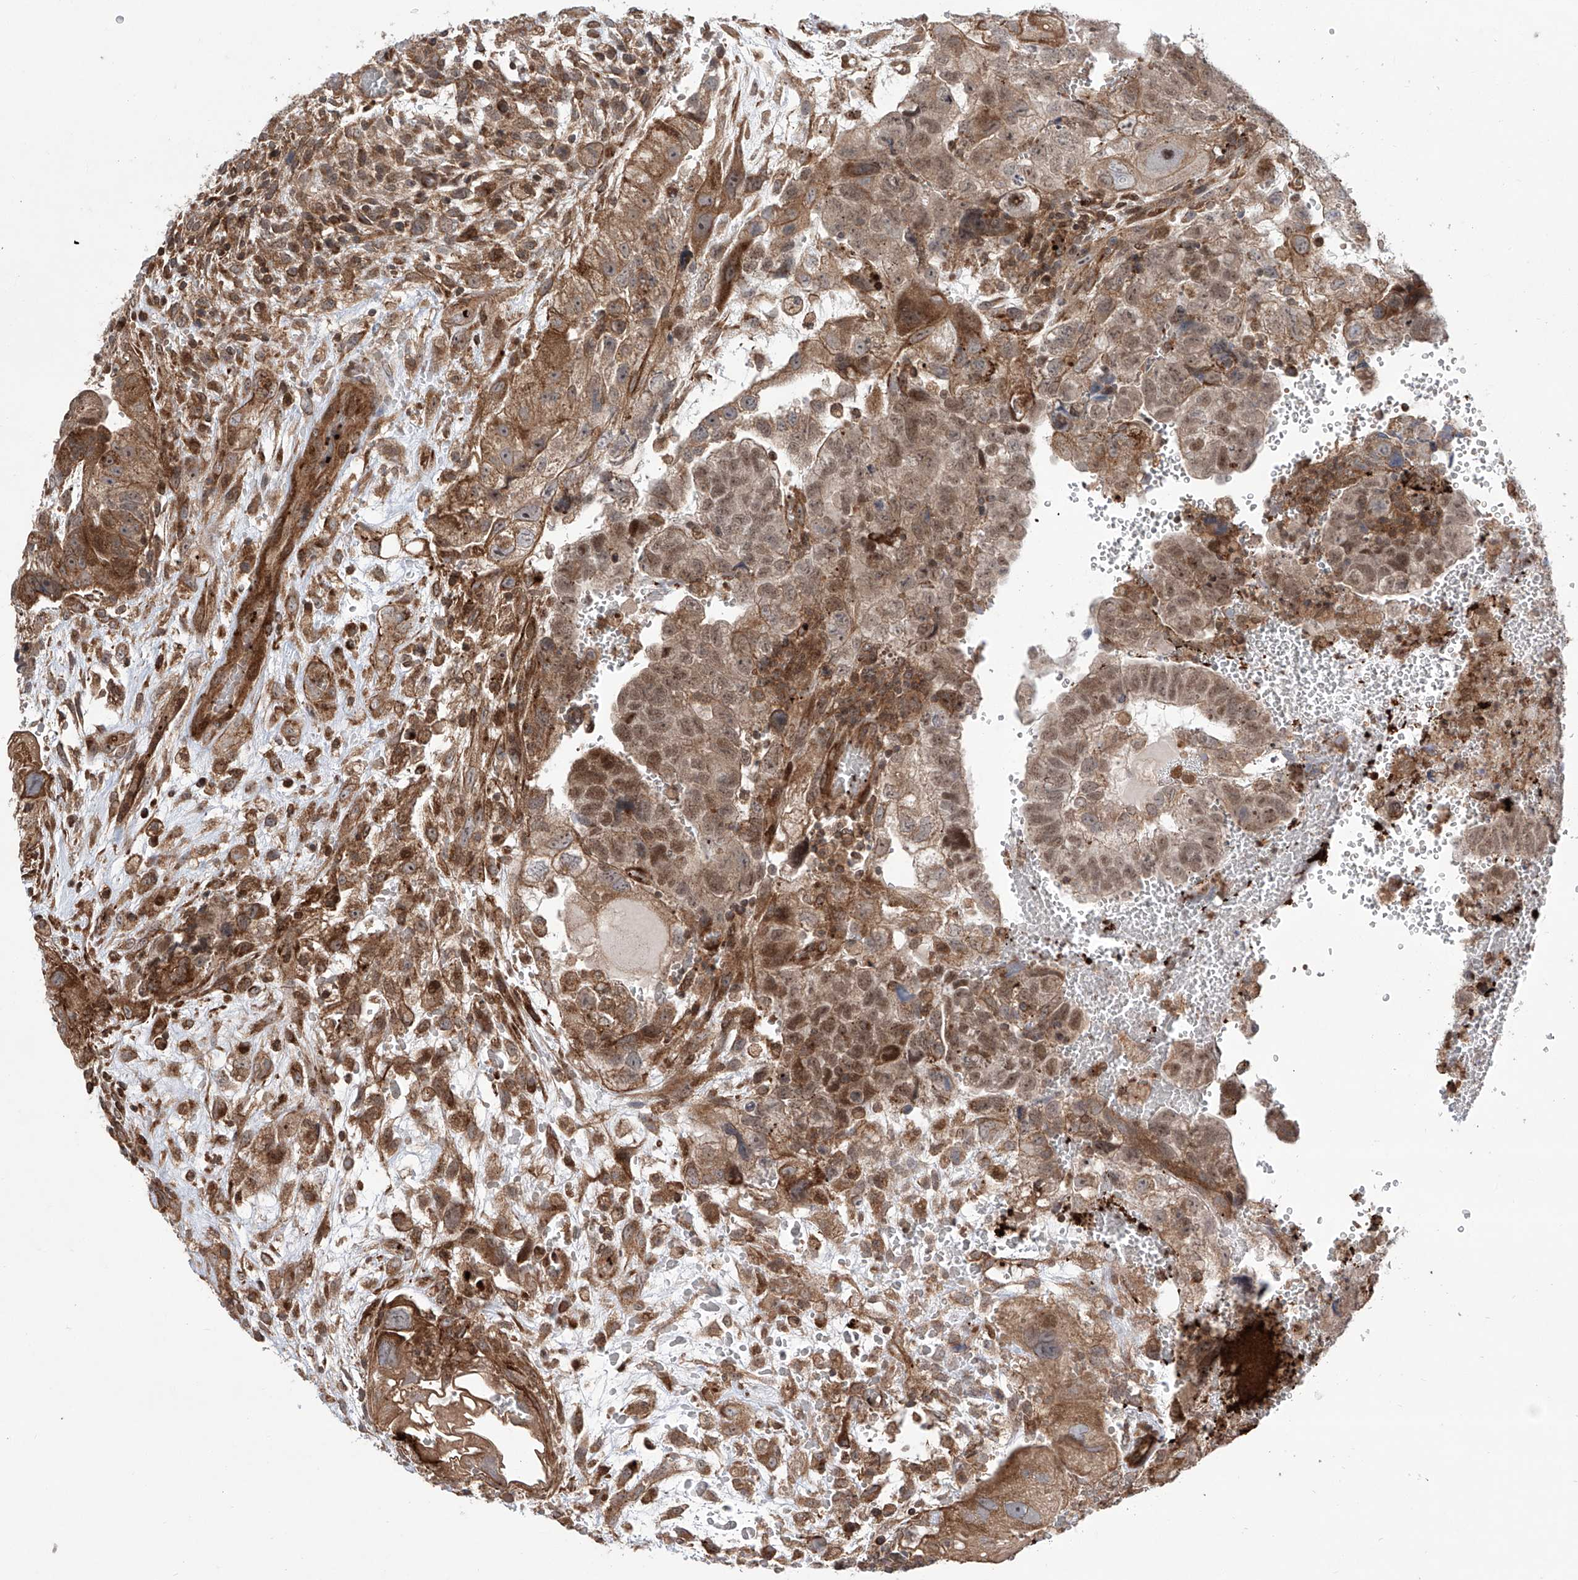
{"staining": {"intensity": "moderate", "quantity": "25%-75%", "location": "cytoplasmic/membranous,nuclear"}, "tissue": "testis cancer", "cell_type": "Tumor cells", "image_type": "cancer", "snomed": [{"axis": "morphology", "description": "Carcinoma, Embryonal, NOS"}, {"axis": "topography", "description": "Testis"}], "caption": "The histopathology image exhibits immunohistochemical staining of testis embryonal carcinoma. There is moderate cytoplasmic/membranous and nuclear positivity is identified in approximately 25%-75% of tumor cells.", "gene": "APAF1", "patient": {"sex": "male", "age": 37}}